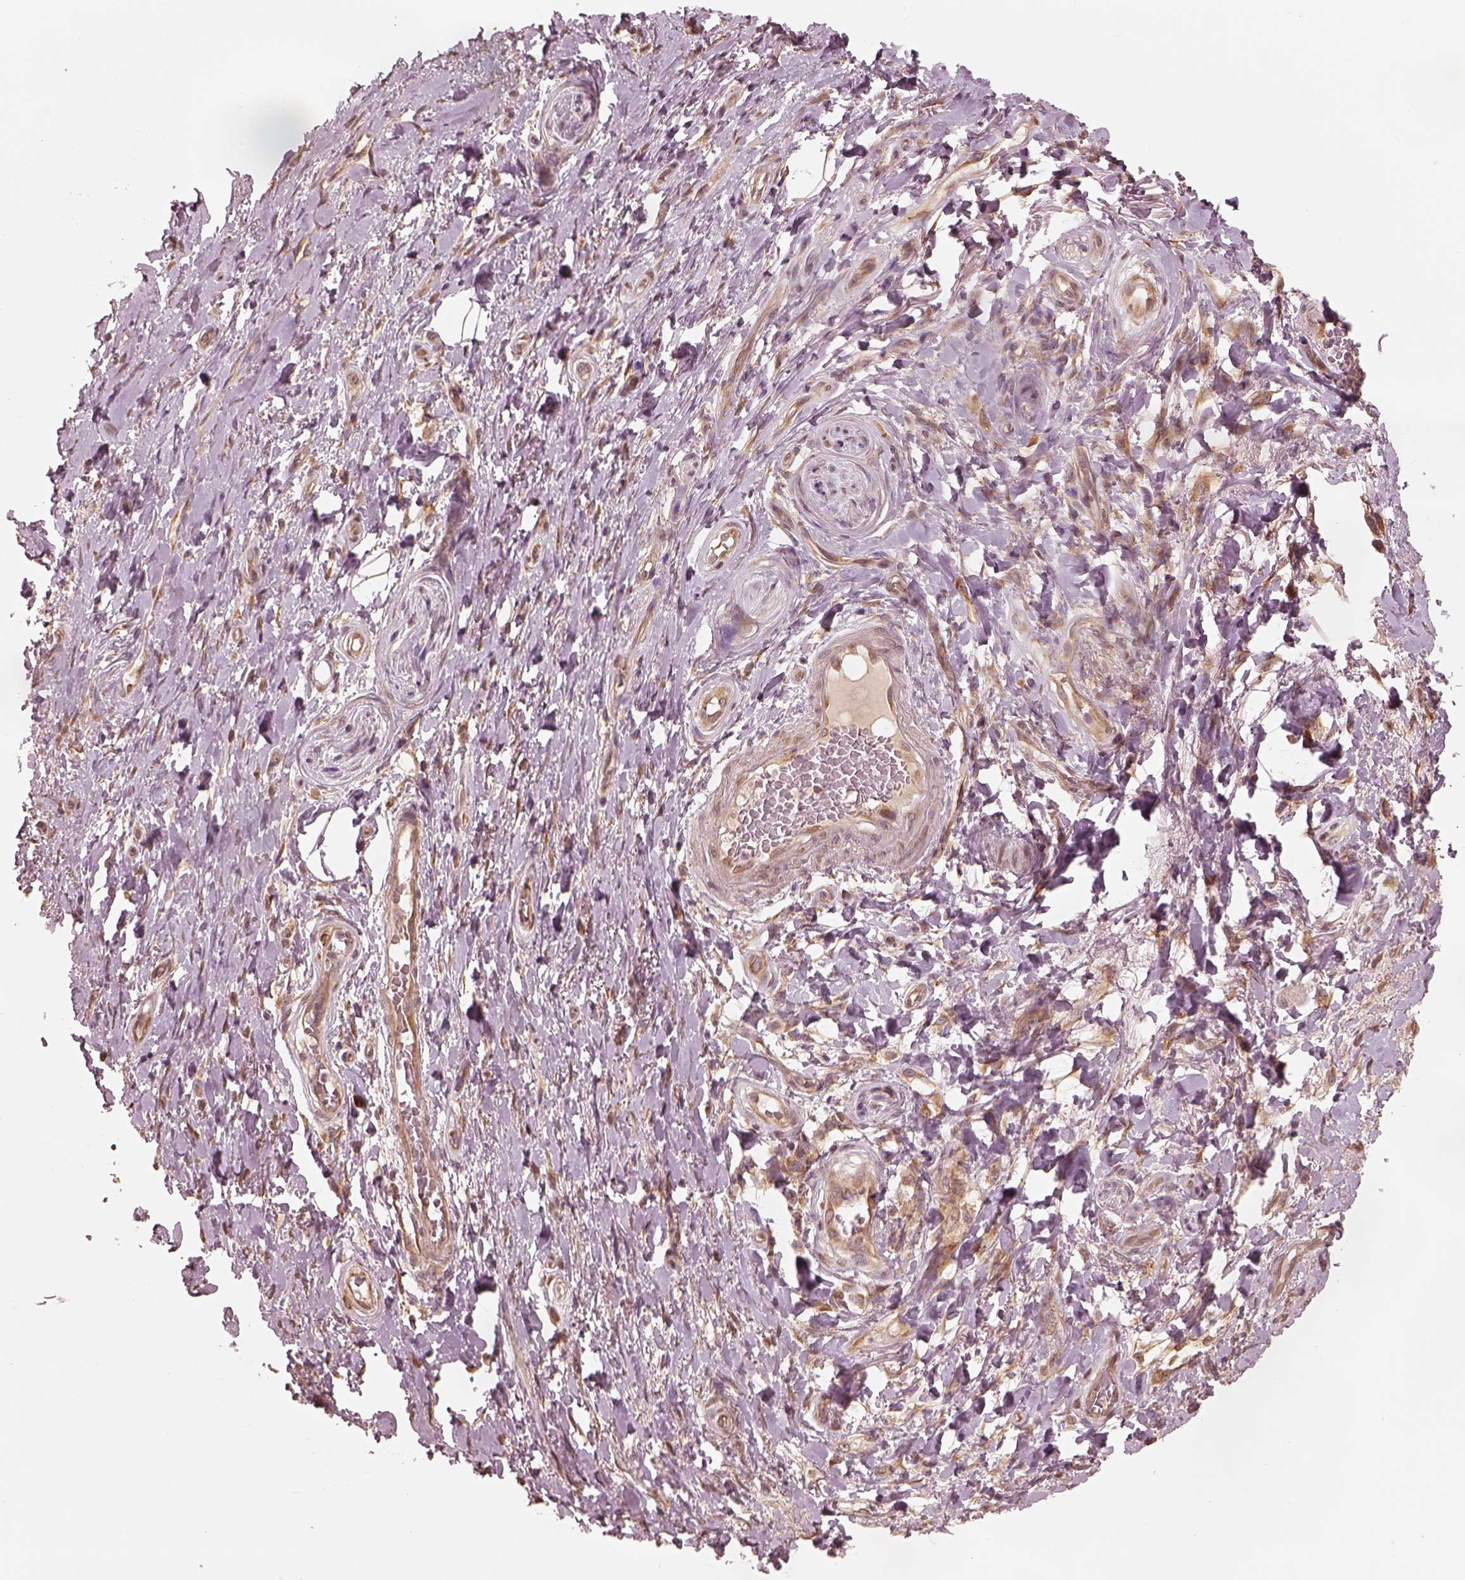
{"staining": {"intensity": "weak", "quantity": "25%-75%", "location": "cytoplasmic/membranous"}, "tissue": "adipose tissue", "cell_type": "Adipocytes", "image_type": "normal", "snomed": [{"axis": "morphology", "description": "Normal tissue, NOS"}, {"axis": "topography", "description": "Anal"}, {"axis": "topography", "description": "Peripheral nerve tissue"}], "caption": "A brown stain labels weak cytoplasmic/membranous positivity of a protein in adipocytes of benign adipose tissue.", "gene": "RPS5", "patient": {"sex": "male", "age": 53}}